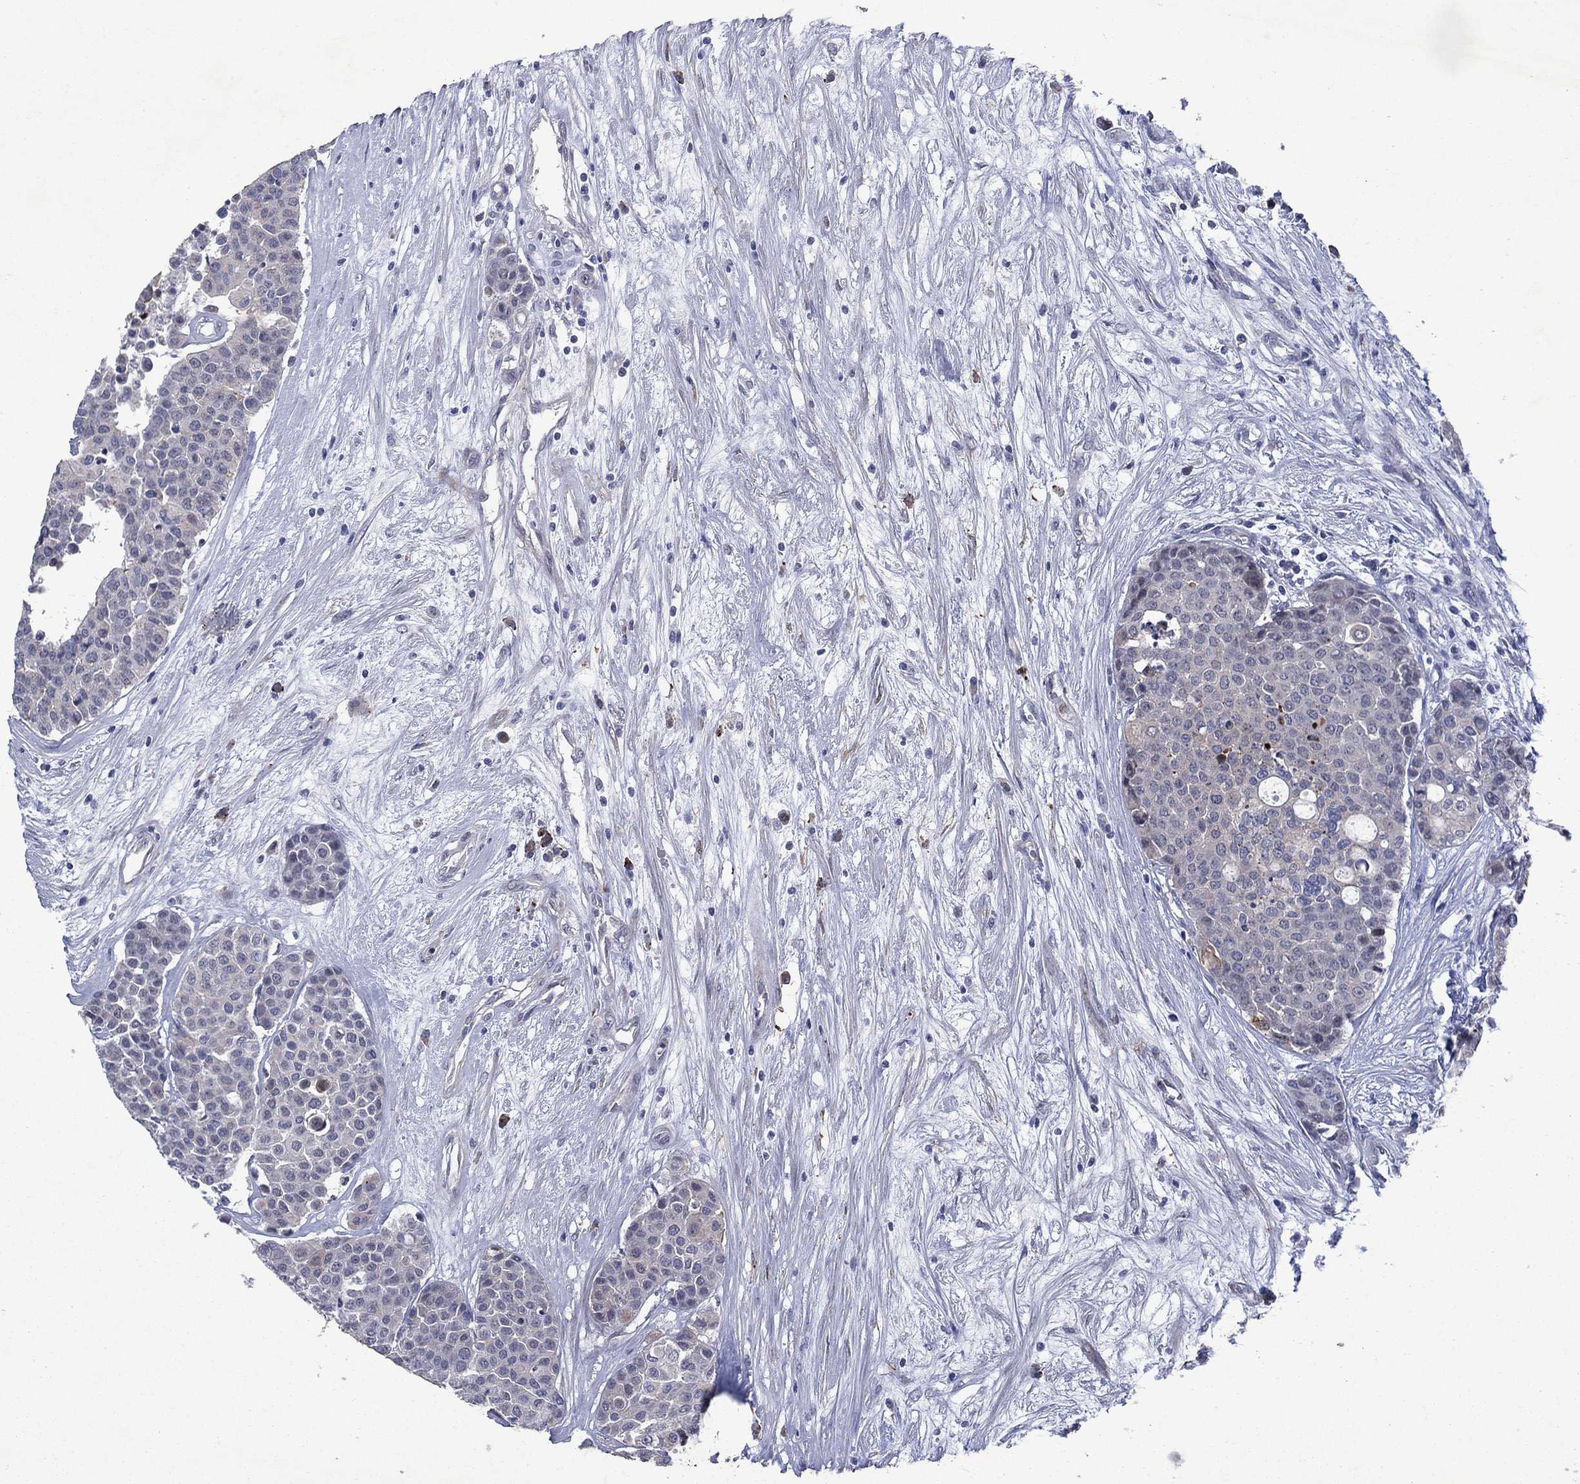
{"staining": {"intensity": "moderate", "quantity": "<25%", "location": "cytoplasmic/membranous"}, "tissue": "carcinoid", "cell_type": "Tumor cells", "image_type": "cancer", "snomed": [{"axis": "morphology", "description": "Carcinoid, malignant, NOS"}, {"axis": "topography", "description": "Colon"}], "caption": "Human carcinoid (malignant) stained for a protein (brown) shows moderate cytoplasmic/membranous positive staining in approximately <25% of tumor cells.", "gene": "SDC1", "patient": {"sex": "male", "age": 81}}